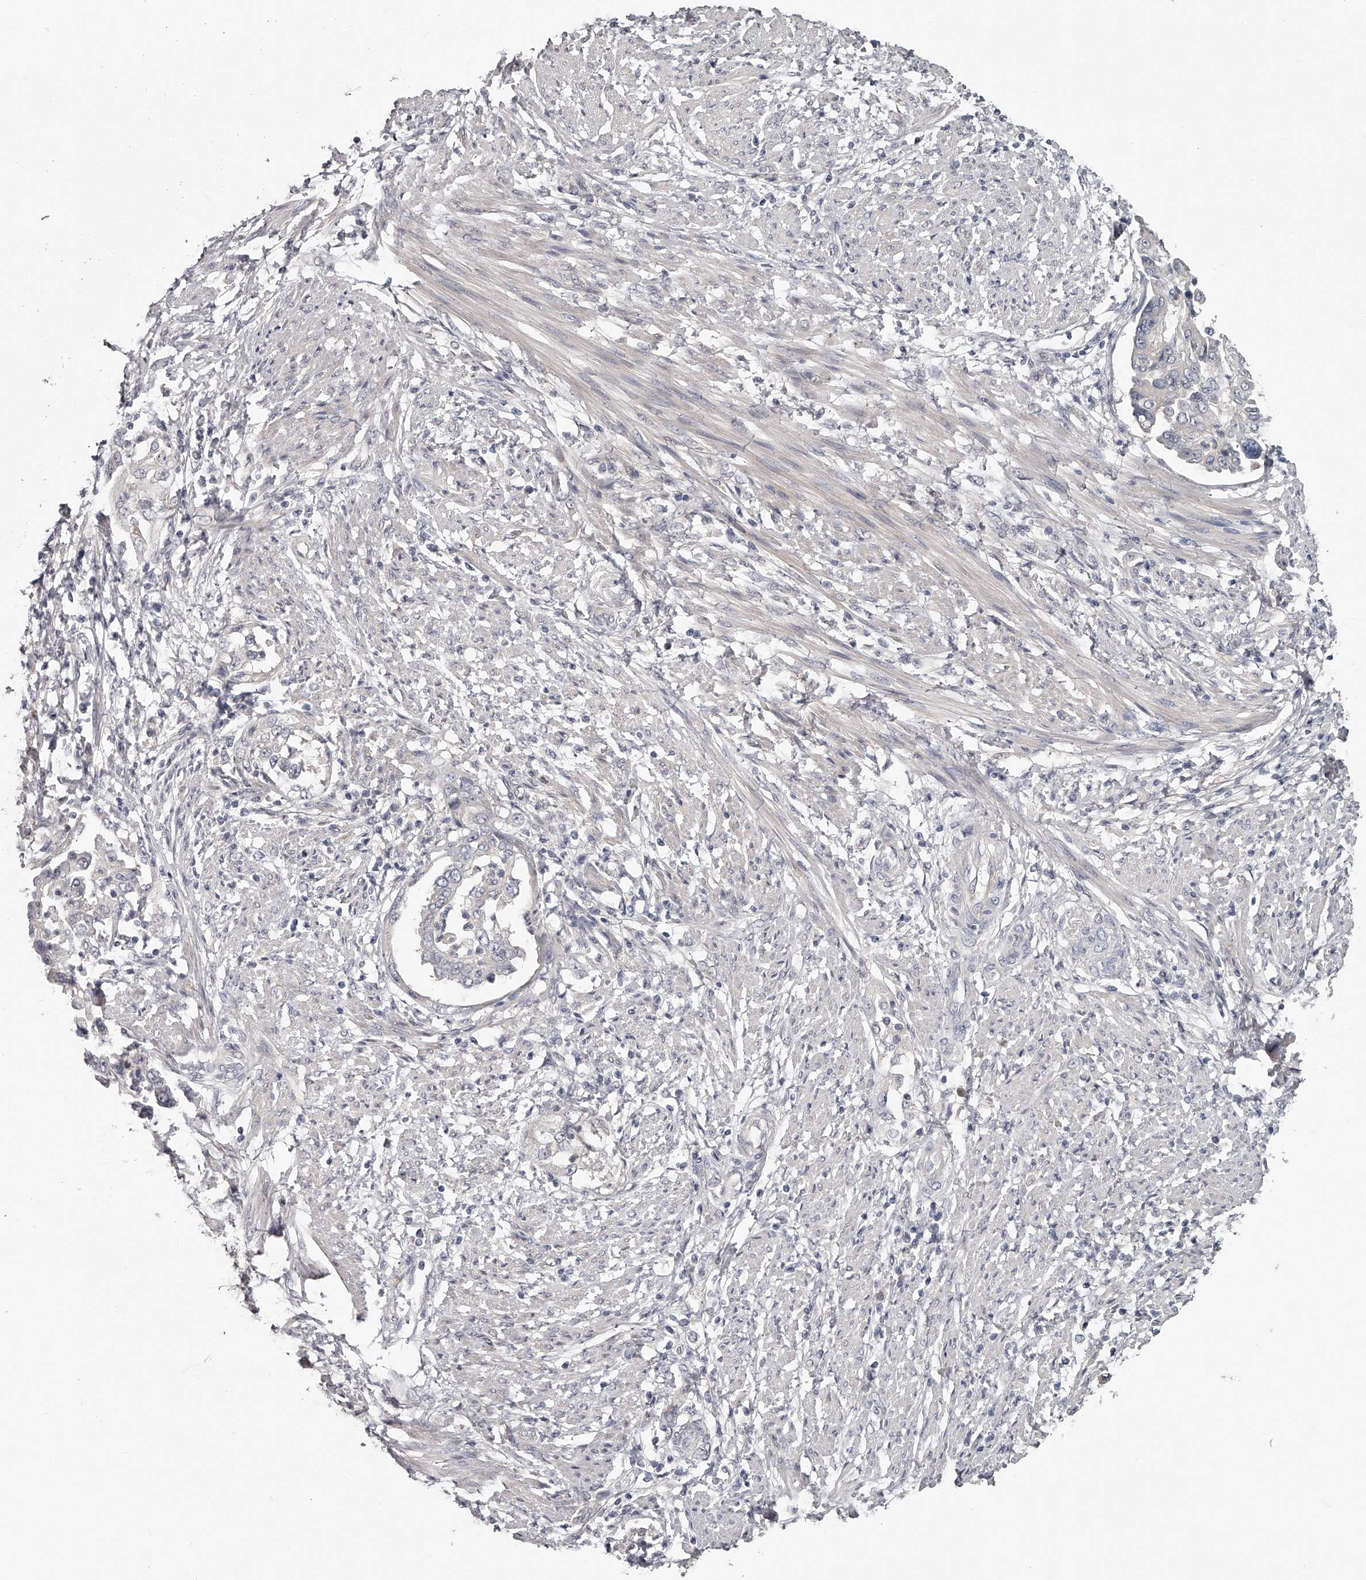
{"staining": {"intensity": "negative", "quantity": "none", "location": "none"}, "tissue": "endometrial cancer", "cell_type": "Tumor cells", "image_type": "cancer", "snomed": [{"axis": "morphology", "description": "Adenocarcinoma, NOS"}, {"axis": "topography", "description": "Endometrium"}], "caption": "This is an IHC micrograph of adenocarcinoma (endometrial). There is no positivity in tumor cells.", "gene": "GGCT", "patient": {"sex": "female", "age": 85}}